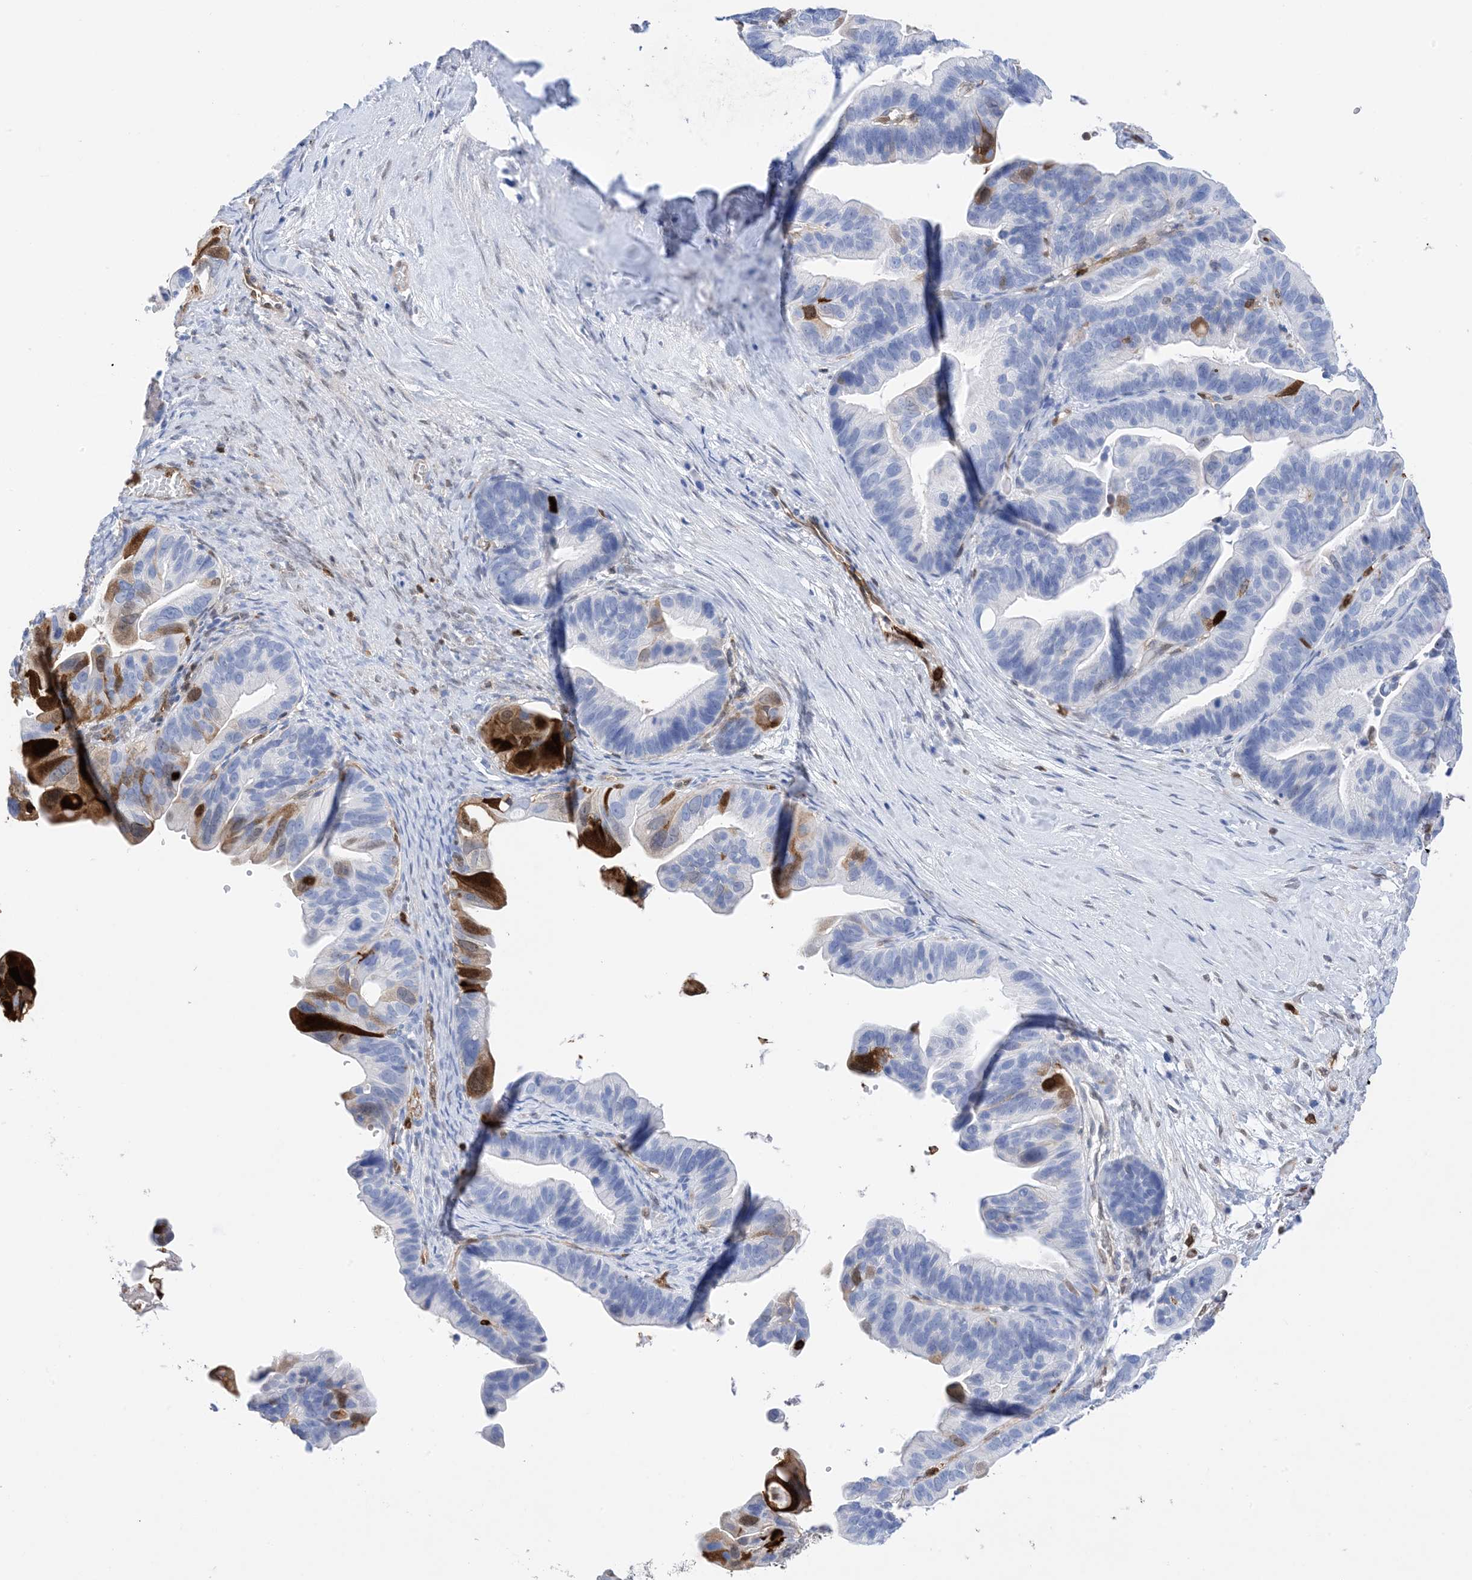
{"staining": {"intensity": "strong", "quantity": "<25%", "location": "cytoplasmic/membranous,nuclear"}, "tissue": "ovarian cancer", "cell_type": "Tumor cells", "image_type": "cancer", "snomed": [{"axis": "morphology", "description": "Cystadenocarcinoma, serous, NOS"}, {"axis": "topography", "description": "Ovary"}], "caption": "A high-resolution histopathology image shows immunohistochemistry (IHC) staining of ovarian serous cystadenocarcinoma, which reveals strong cytoplasmic/membranous and nuclear positivity in approximately <25% of tumor cells.", "gene": "ANXA1", "patient": {"sex": "female", "age": 56}}